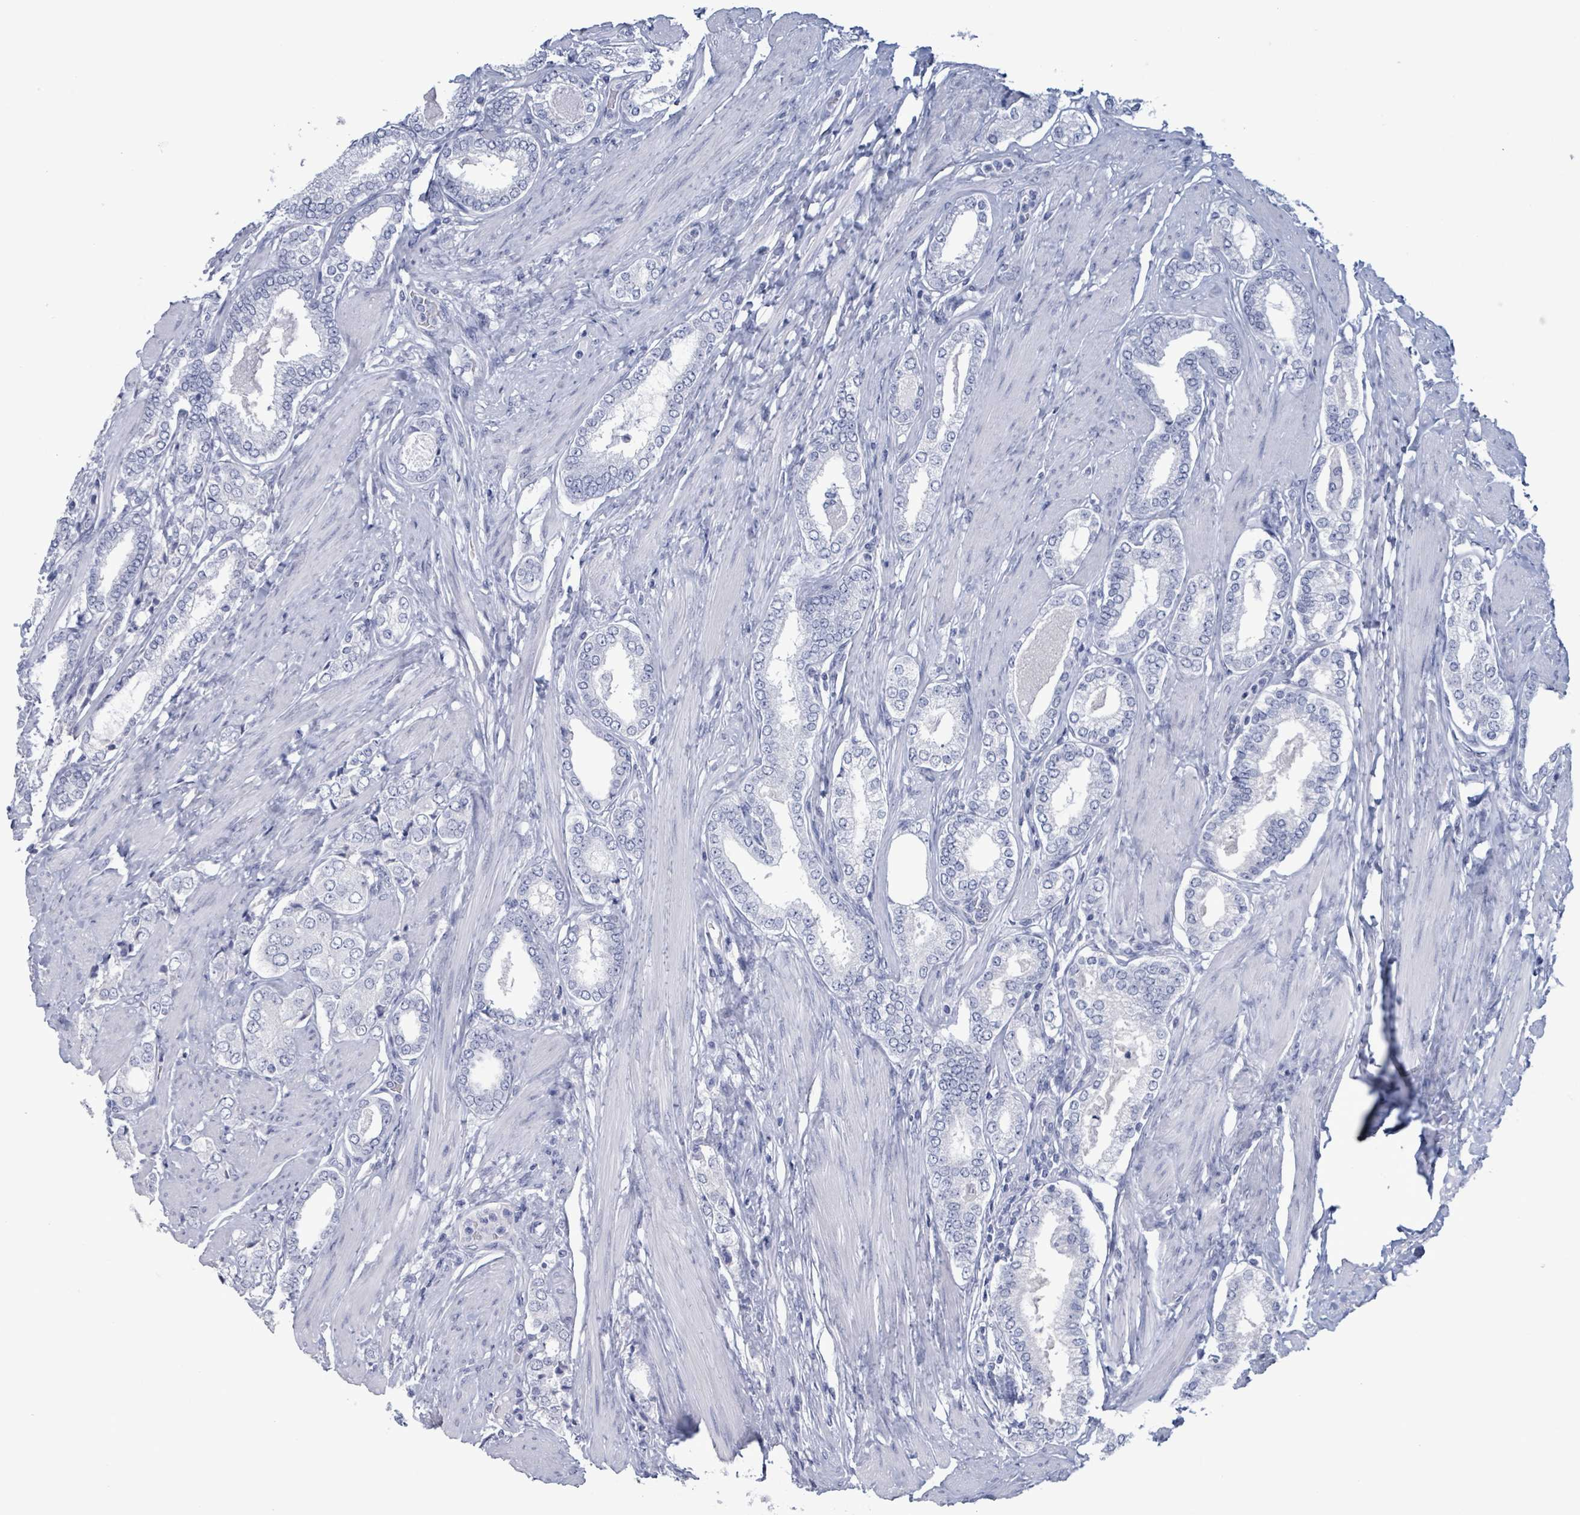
{"staining": {"intensity": "negative", "quantity": "none", "location": "none"}, "tissue": "prostate cancer", "cell_type": "Tumor cells", "image_type": "cancer", "snomed": [{"axis": "morphology", "description": "Adenocarcinoma, High grade"}, {"axis": "topography", "description": "Prostate"}], "caption": "This is an IHC image of human prostate cancer (adenocarcinoma (high-grade)). There is no staining in tumor cells.", "gene": "NKX2-1", "patient": {"sex": "male", "age": 71}}